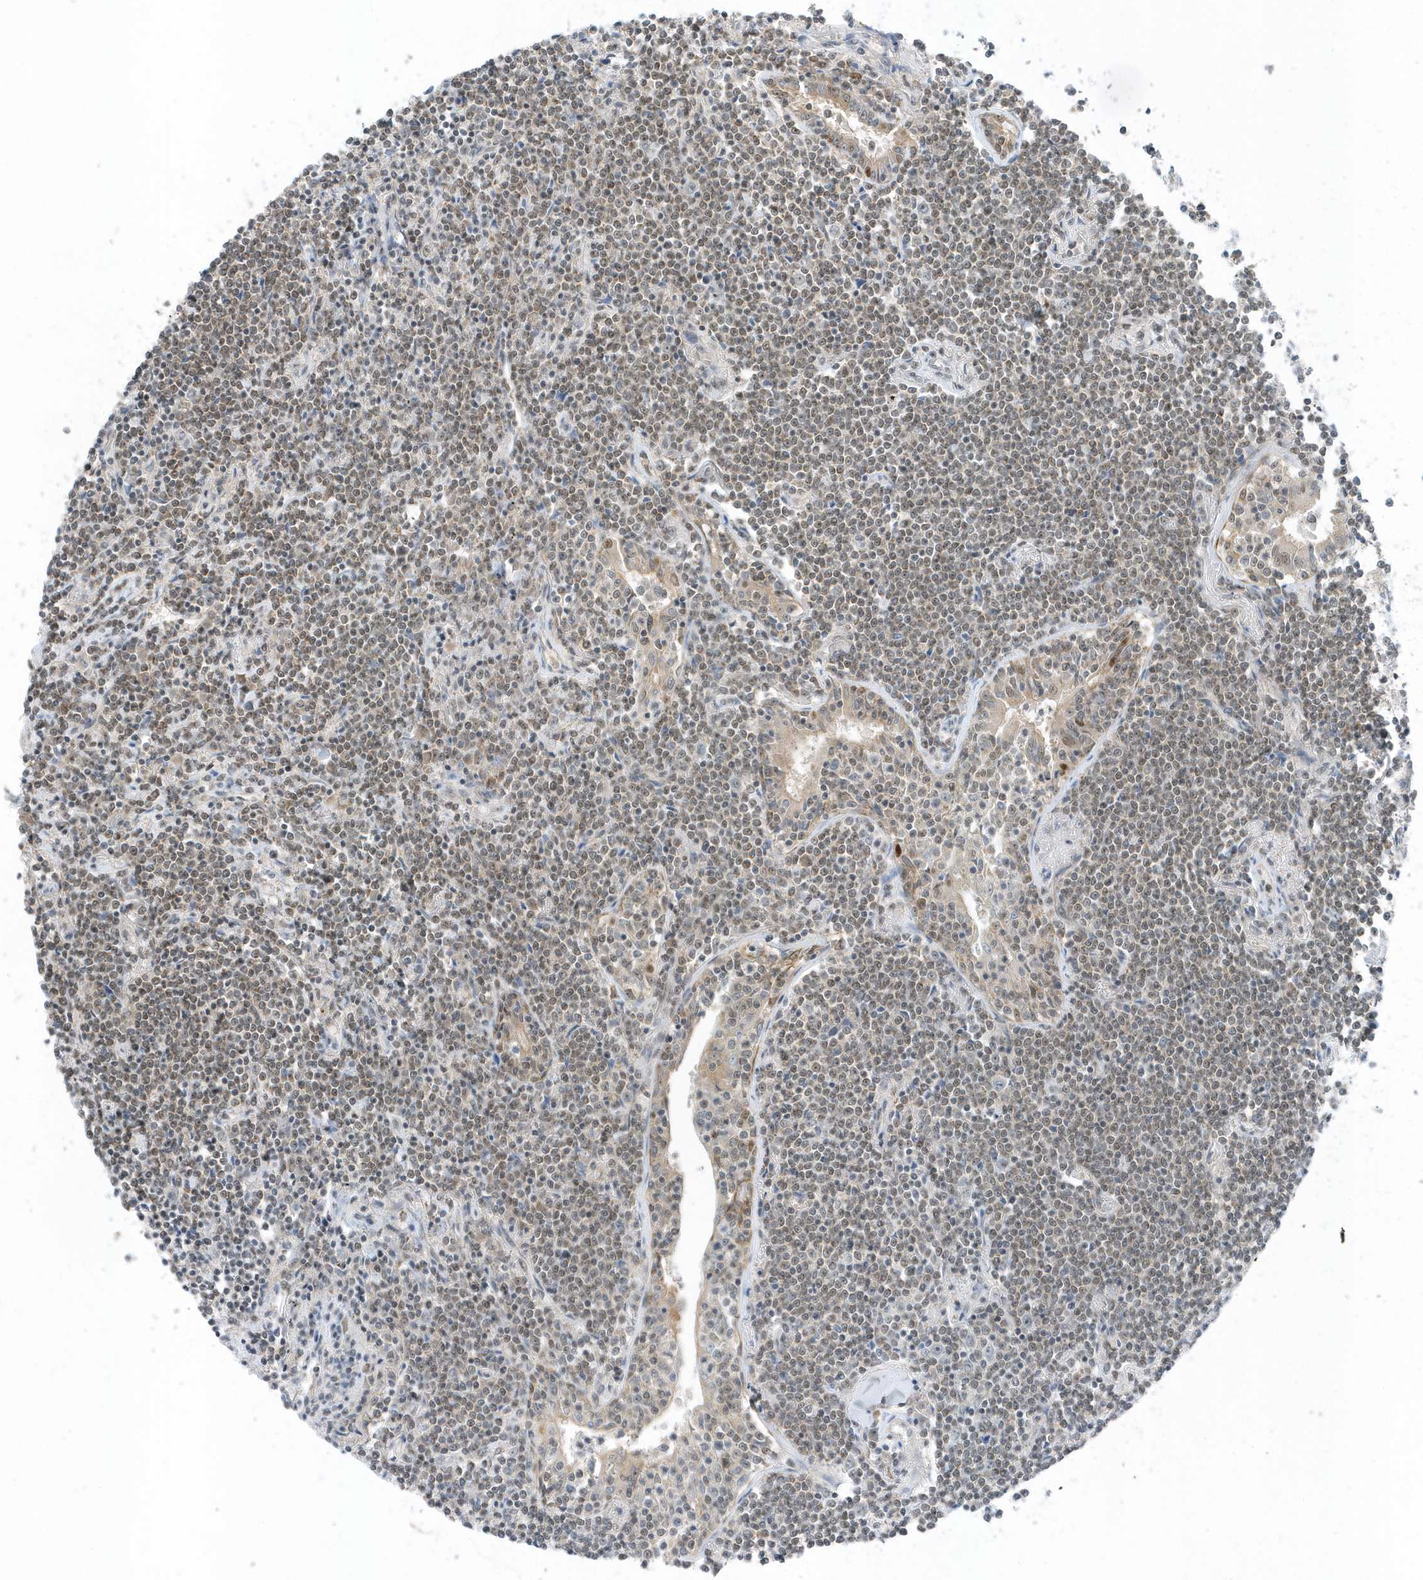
{"staining": {"intensity": "weak", "quantity": "25%-75%", "location": "nuclear"}, "tissue": "lymphoma", "cell_type": "Tumor cells", "image_type": "cancer", "snomed": [{"axis": "morphology", "description": "Malignant lymphoma, non-Hodgkin's type, Low grade"}, {"axis": "topography", "description": "Lung"}], "caption": "A histopathology image of human lymphoma stained for a protein exhibits weak nuclear brown staining in tumor cells.", "gene": "ZNF740", "patient": {"sex": "female", "age": 71}}